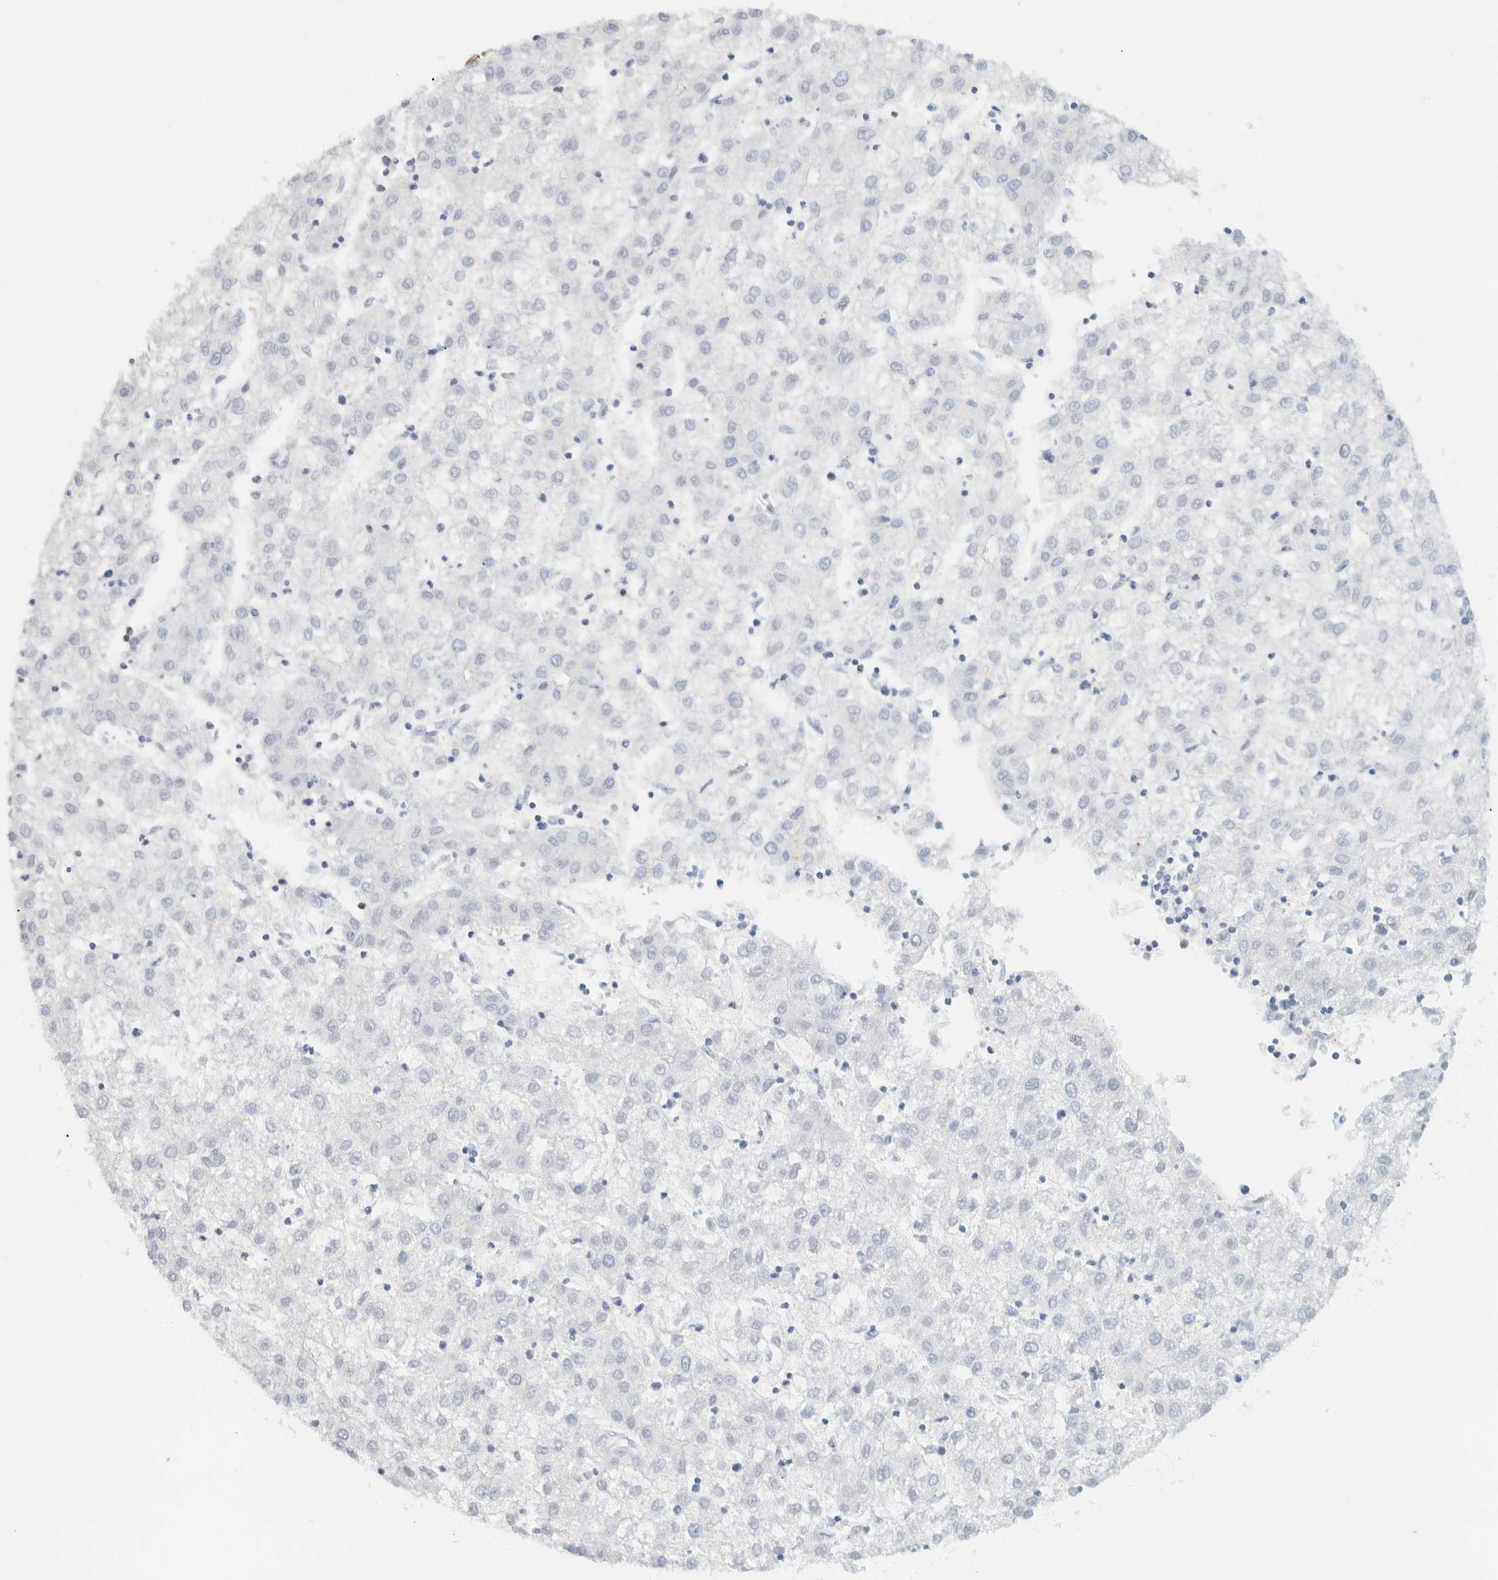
{"staining": {"intensity": "negative", "quantity": "none", "location": "none"}, "tissue": "liver cancer", "cell_type": "Tumor cells", "image_type": "cancer", "snomed": [{"axis": "morphology", "description": "Carcinoma, Hepatocellular, NOS"}, {"axis": "topography", "description": "Liver"}], "caption": "The image displays no staining of tumor cells in liver hepatocellular carcinoma.", "gene": "ZNF683", "patient": {"sex": "male", "age": 72}}